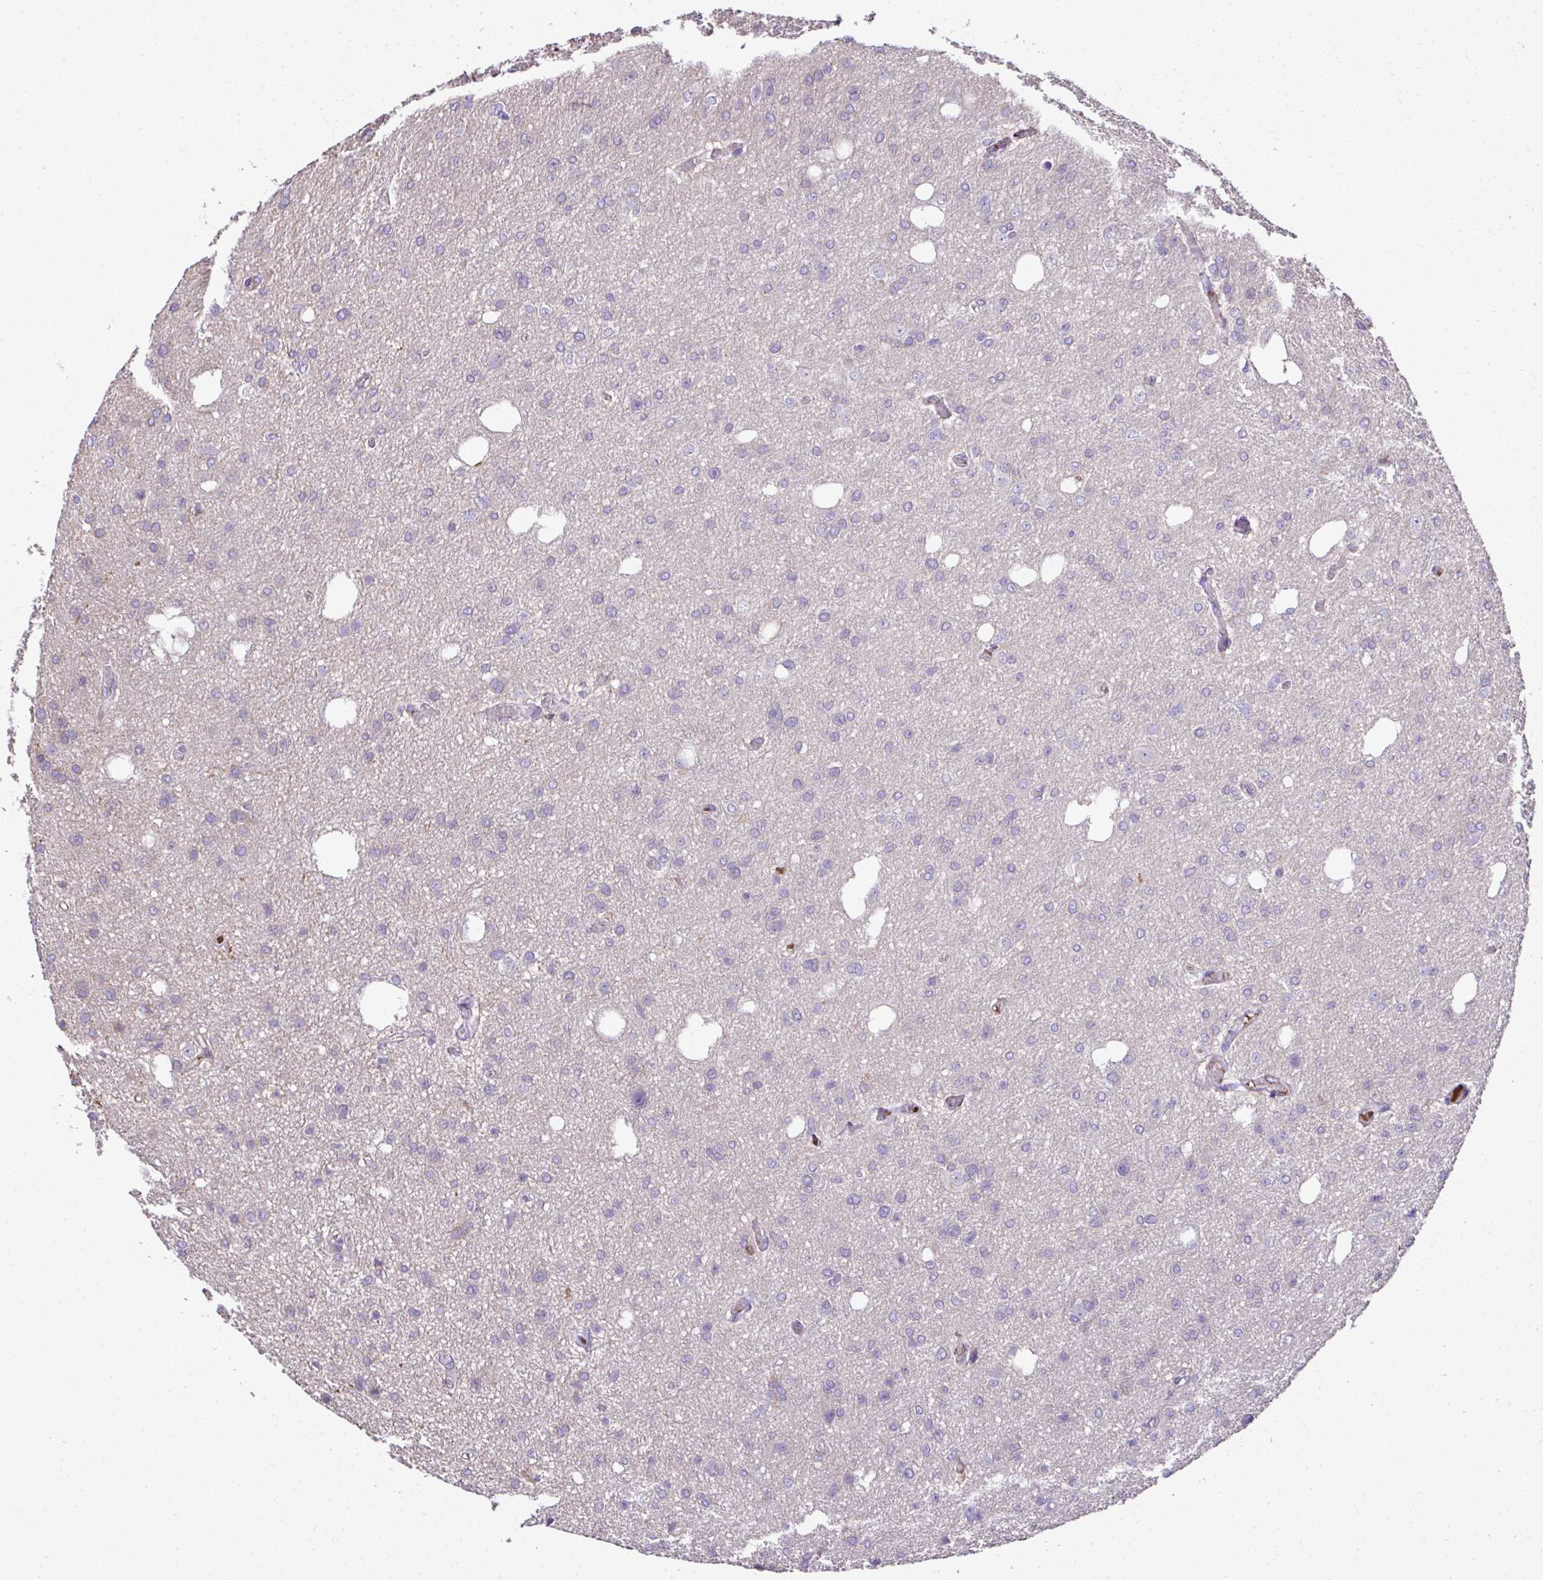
{"staining": {"intensity": "negative", "quantity": "none", "location": "none"}, "tissue": "glioma", "cell_type": "Tumor cells", "image_type": "cancer", "snomed": [{"axis": "morphology", "description": "Glioma, malignant, Low grade"}, {"axis": "topography", "description": "Brain"}], "caption": "The histopathology image demonstrates no staining of tumor cells in glioma.", "gene": "CCDC85C", "patient": {"sex": "male", "age": 26}}